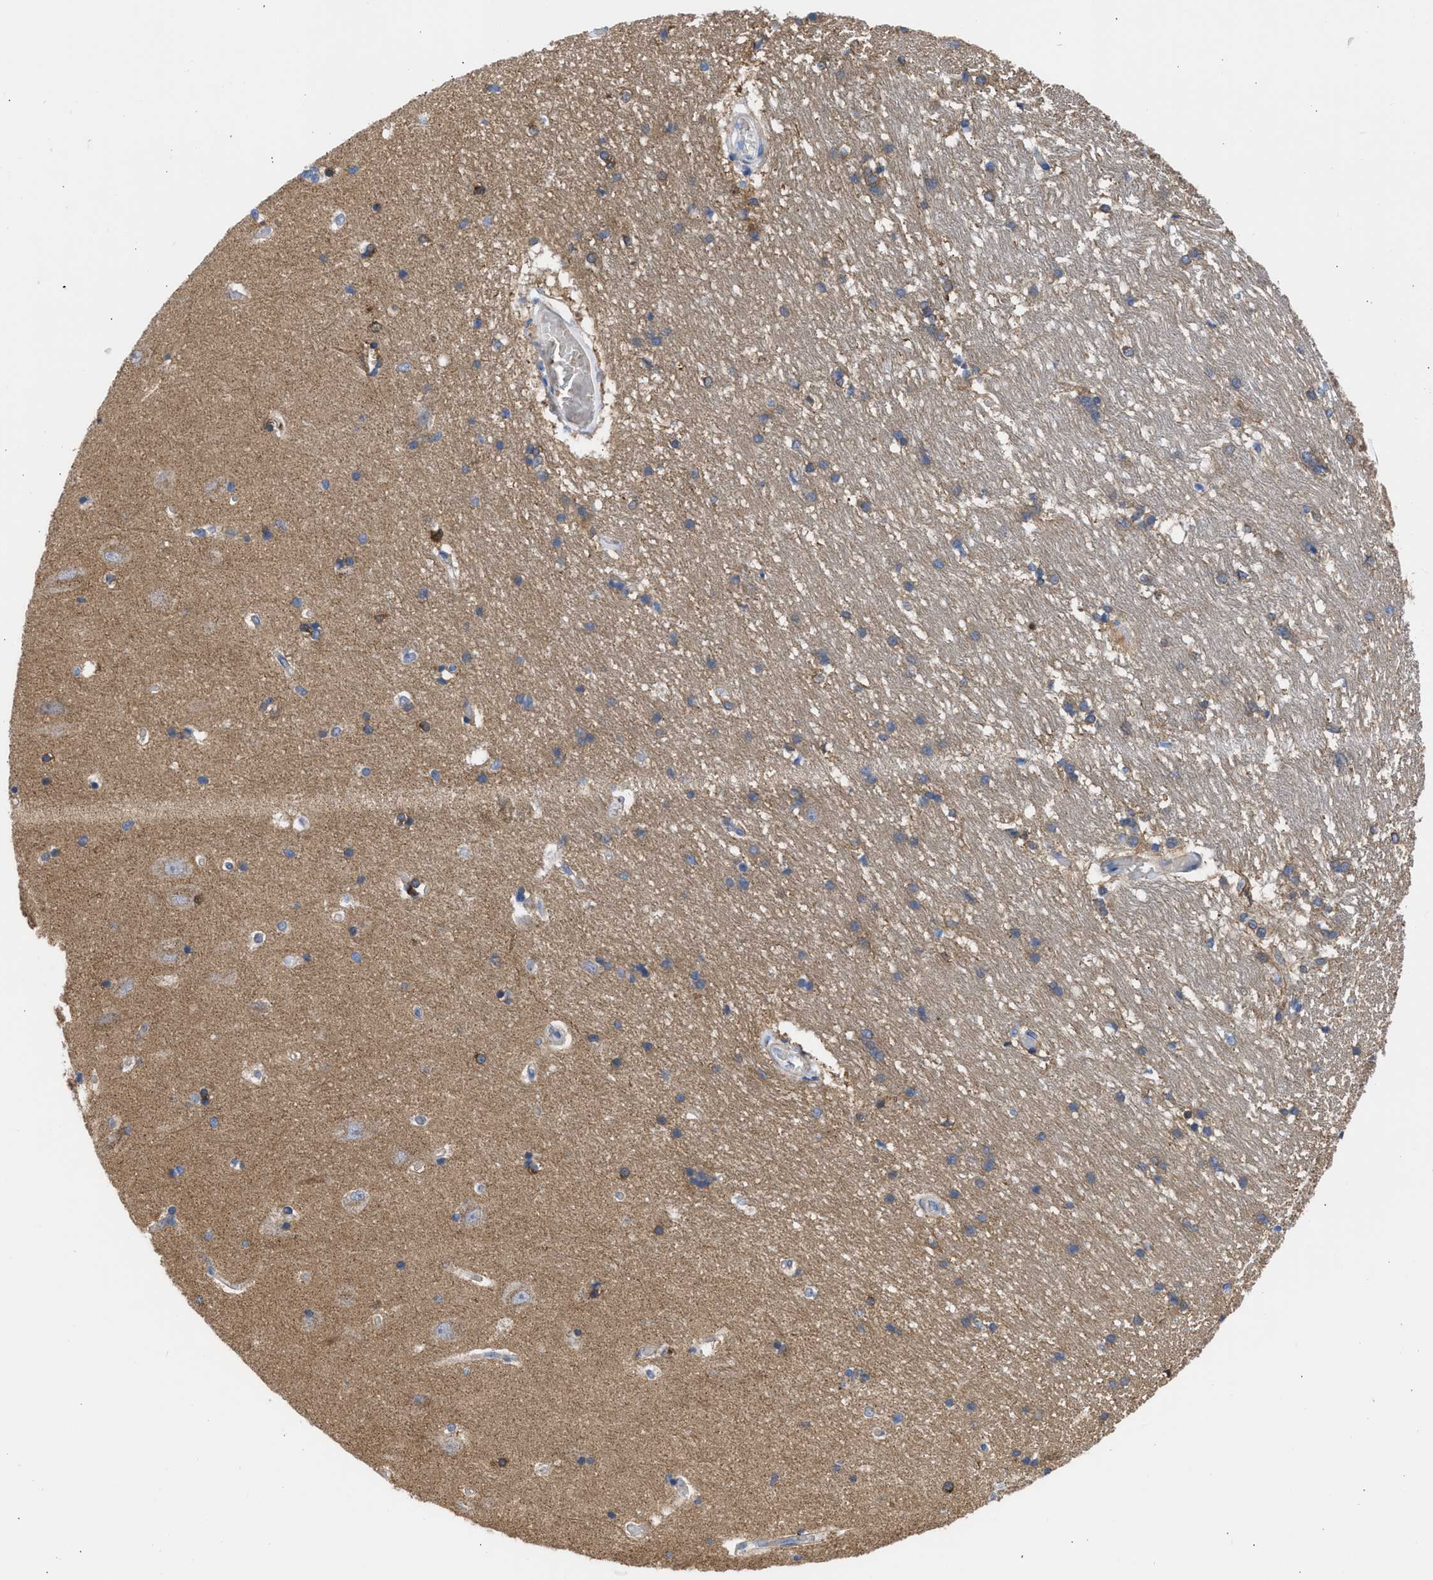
{"staining": {"intensity": "weak", "quantity": ">75%", "location": "cytoplasmic/membranous"}, "tissue": "hippocampus", "cell_type": "Glial cells", "image_type": "normal", "snomed": [{"axis": "morphology", "description": "Normal tissue, NOS"}, {"axis": "topography", "description": "Hippocampus"}], "caption": "Human hippocampus stained for a protein (brown) demonstrates weak cytoplasmic/membranous positive expression in about >75% of glial cells.", "gene": "BTG3", "patient": {"sex": "male", "age": 45}}